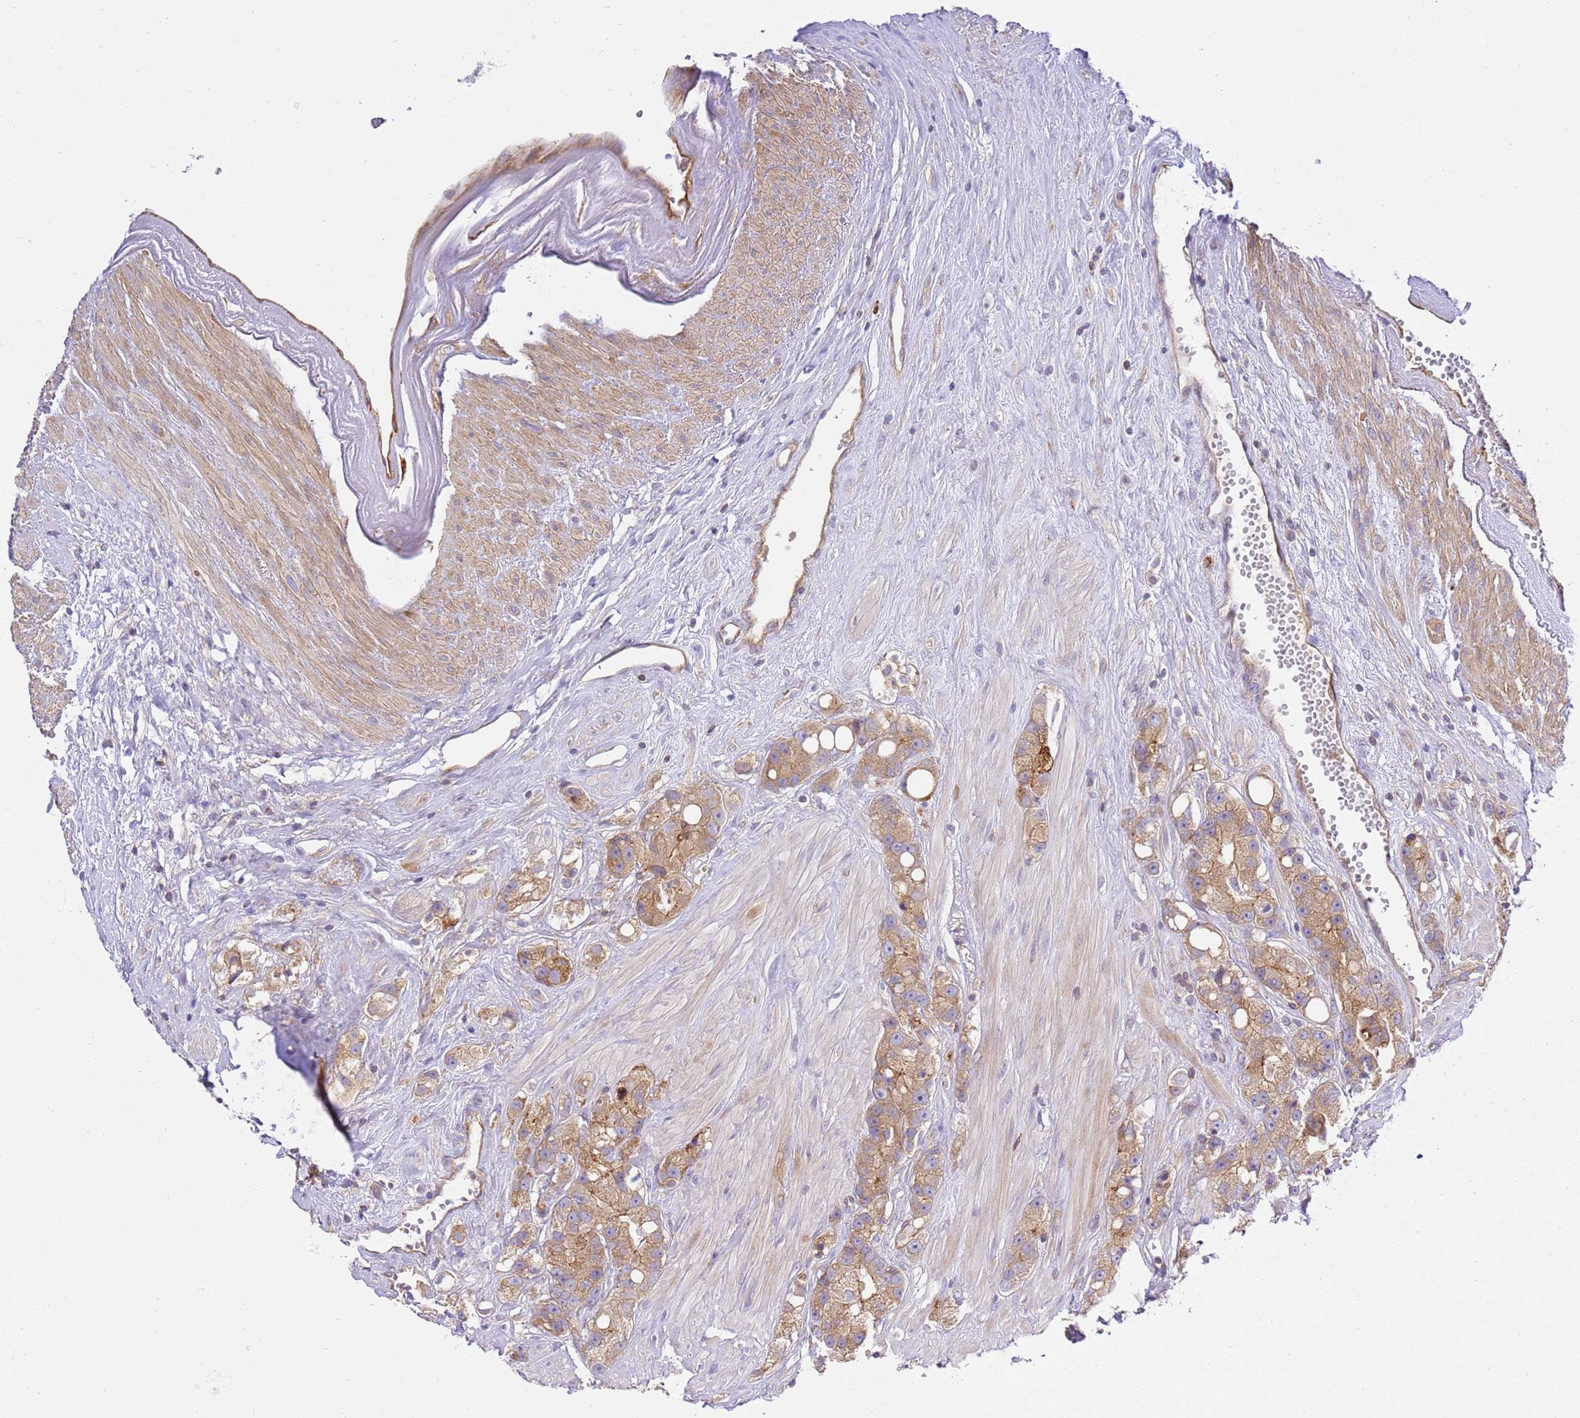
{"staining": {"intensity": "moderate", "quantity": ">75%", "location": "cytoplasmic/membranous"}, "tissue": "prostate cancer", "cell_type": "Tumor cells", "image_type": "cancer", "snomed": [{"axis": "morphology", "description": "Adenocarcinoma, High grade"}, {"axis": "topography", "description": "Prostate"}], "caption": "Human adenocarcinoma (high-grade) (prostate) stained with a brown dye displays moderate cytoplasmic/membranous positive expression in approximately >75% of tumor cells.", "gene": "EFCAB8", "patient": {"sex": "male", "age": 74}}